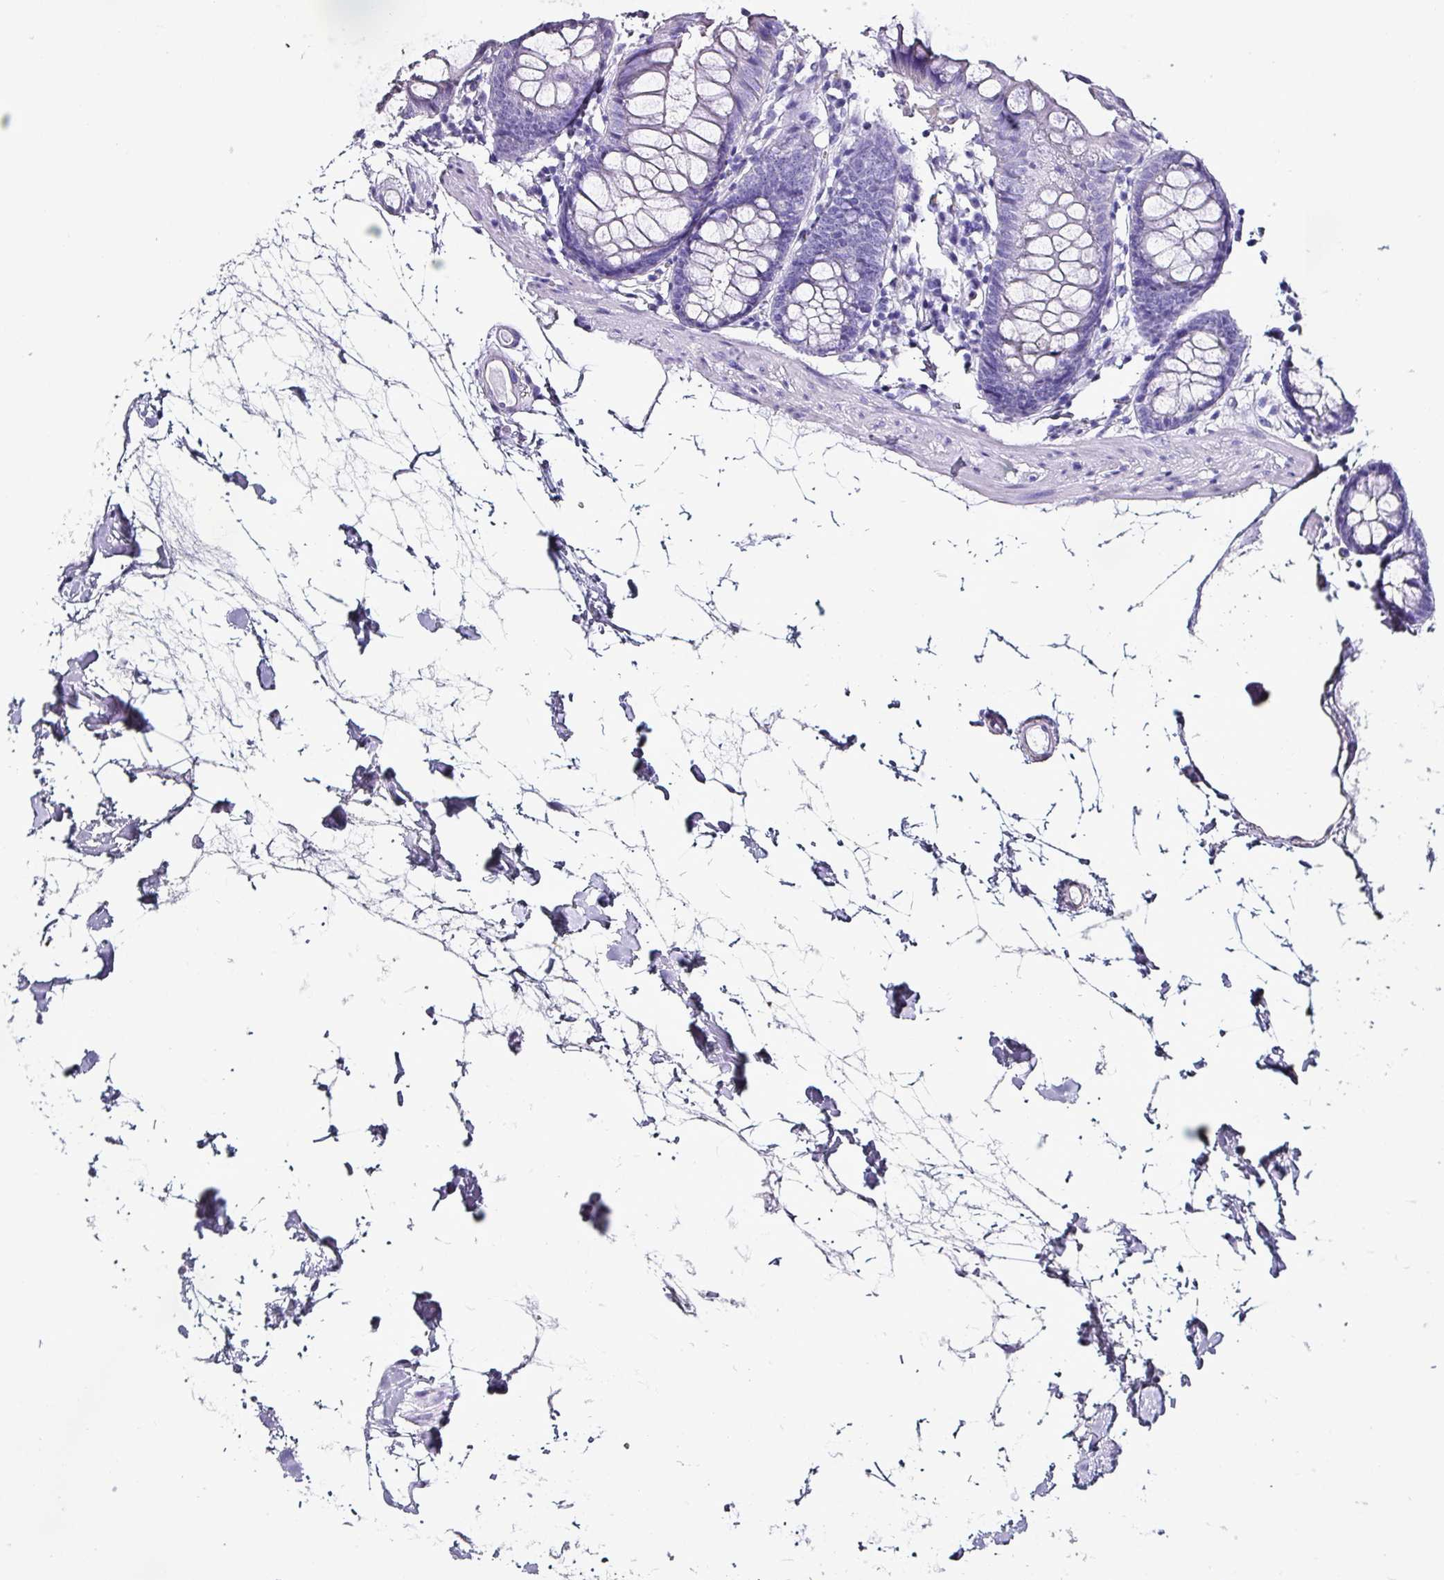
{"staining": {"intensity": "negative", "quantity": "none", "location": "none"}, "tissue": "colon", "cell_type": "Endothelial cells", "image_type": "normal", "snomed": [{"axis": "morphology", "description": "Normal tissue, NOS"}, {"axis": "topography", "description": "Colon"}], "caption": "An IHC photomicrograph of benign colon is shown. There is no staining in endothelial cells of colon.", "gene": "KRT6A", "patient": {"sex": "female", "age": 84}}